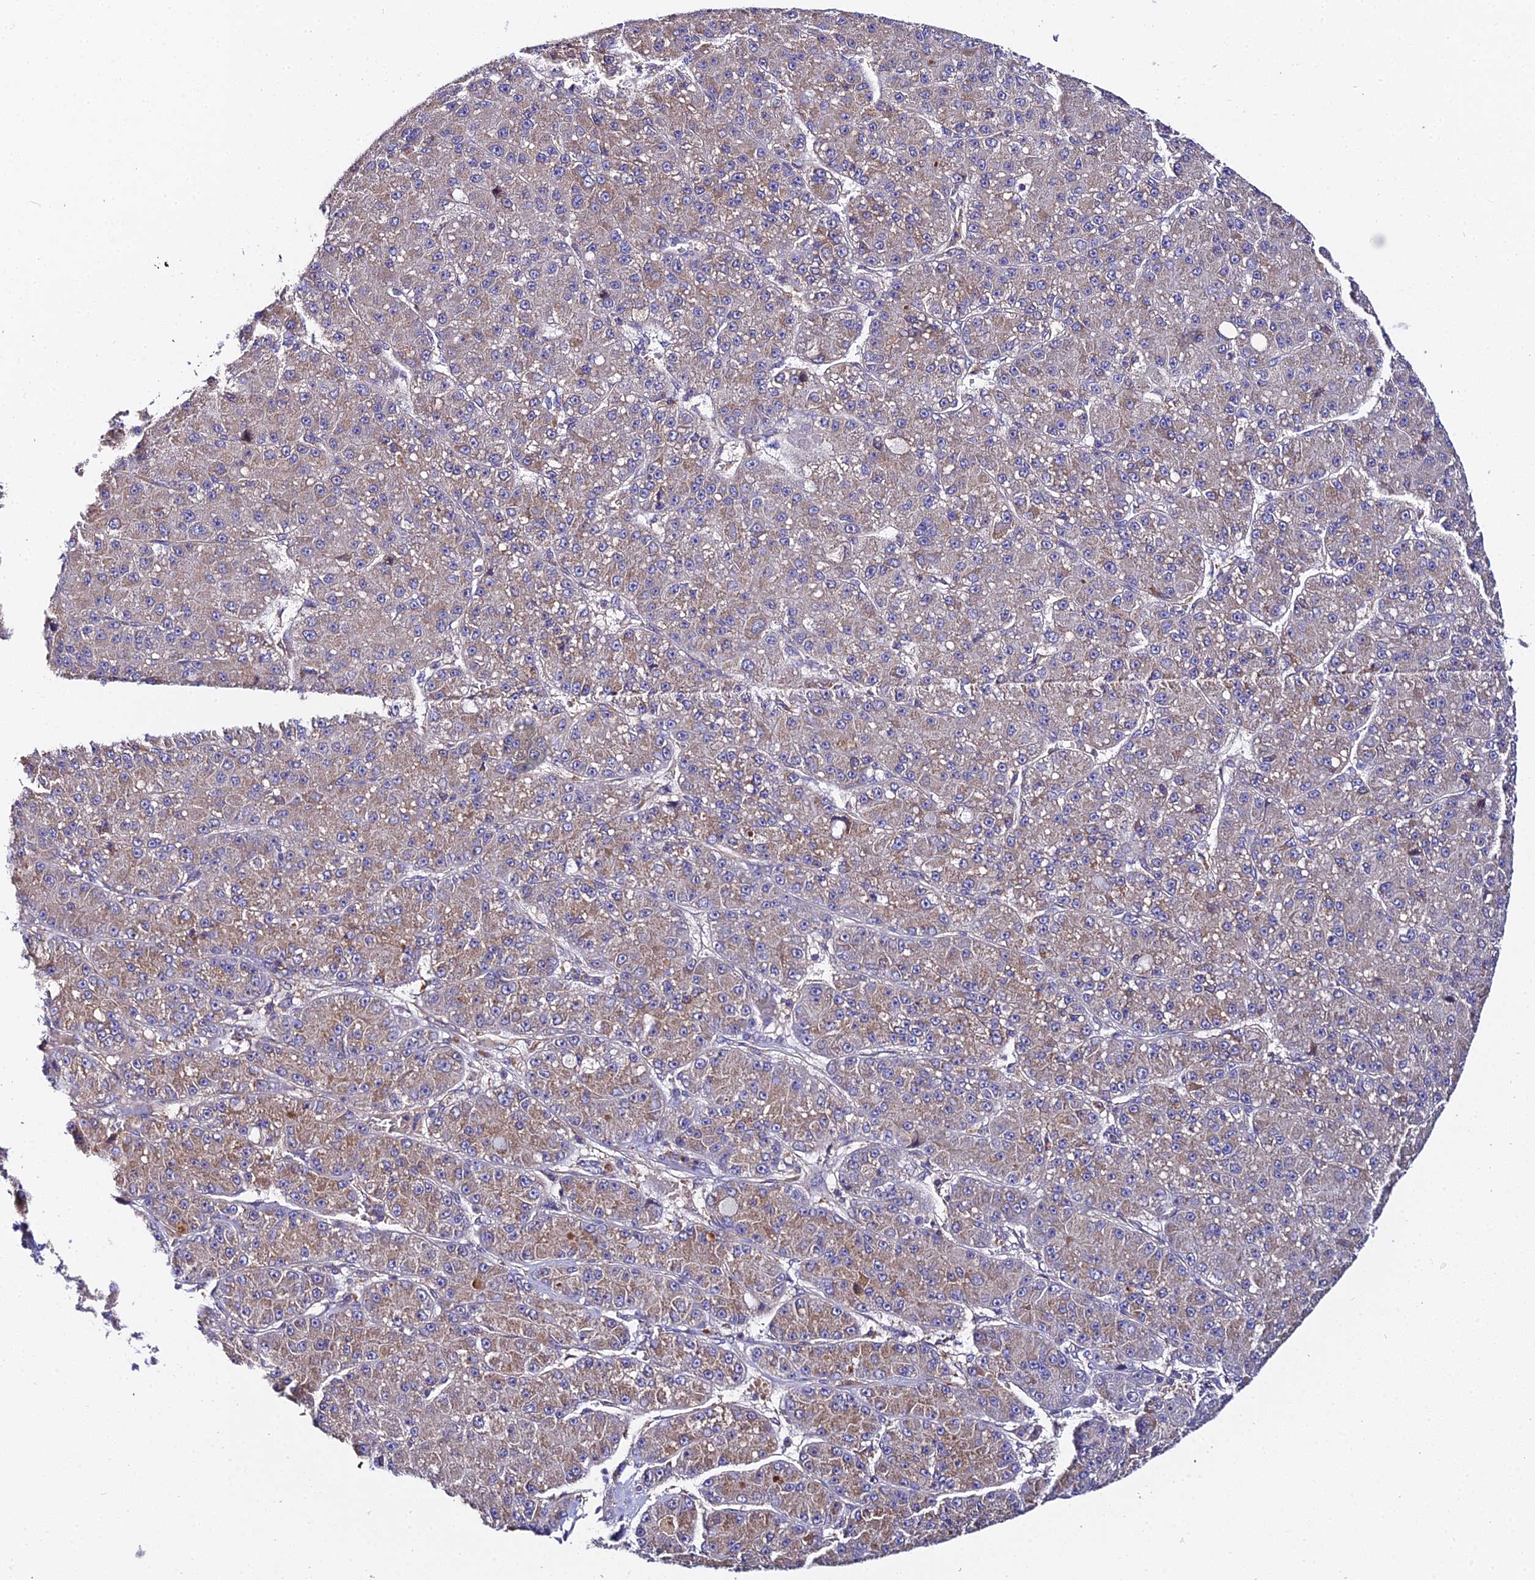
{"staining": {"intensity": "weak", "quantity": ">75%", "location": "cytoplasmic/membranous"}, "tissue": "liver cancer", "cell_type": "Tumor cells", "image_type": "cancer", "snomed": [{"axis": "morphology", "description": "Carcinoma, Hepatocellular, NOS"}, {"axis": "topography", "description": "Liver"}], "caption": "Brown immunohistochemical staining in human hepatocellular carcinoma (liver) reveals weak cytoplasmic/membranous staining in approximately >75% of tumor cells.", "gene": "ZBED8", "patient": {"sex": "male", "age": 67}}